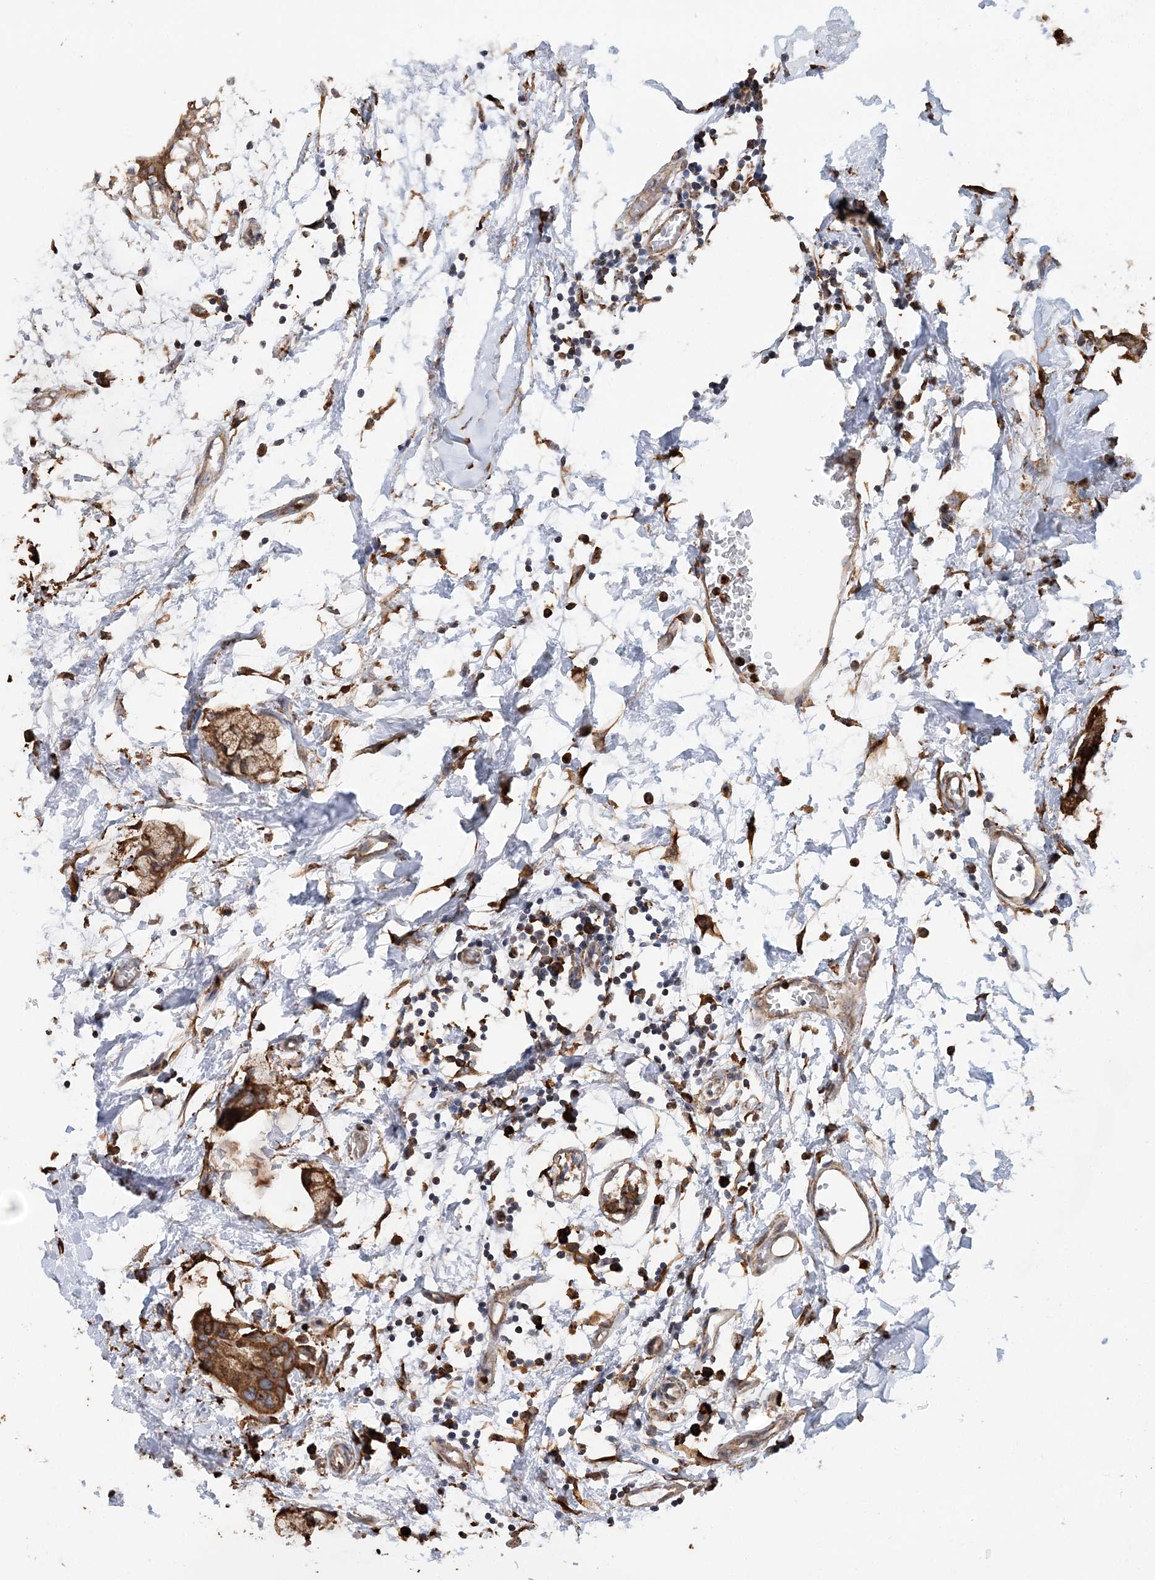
{"staining": {"intensity": "moderate", "quantity": ">75%", "location": "cytoplasmic/membranous"}, "tissue": "breast cancer", "cell_type": "Tumor cells", "image_type": "cancer", "snomed": [{"axis": "morphology", "description": "Duct carcinoma"}, {"axis": "topography", "description": "Breast"}], "caption": "Immunohistochemistry (IHC) of human breast cancer (intraductal carcinoma) exhibits medium levels of moderate cytoplasmic/membranous positivity in approximately >75% of tumor cells. (DAB IHC with brightfield microscopy, high magnification).", "gene": "WDR12", "patient": {"sex": "female", "age": 40}}